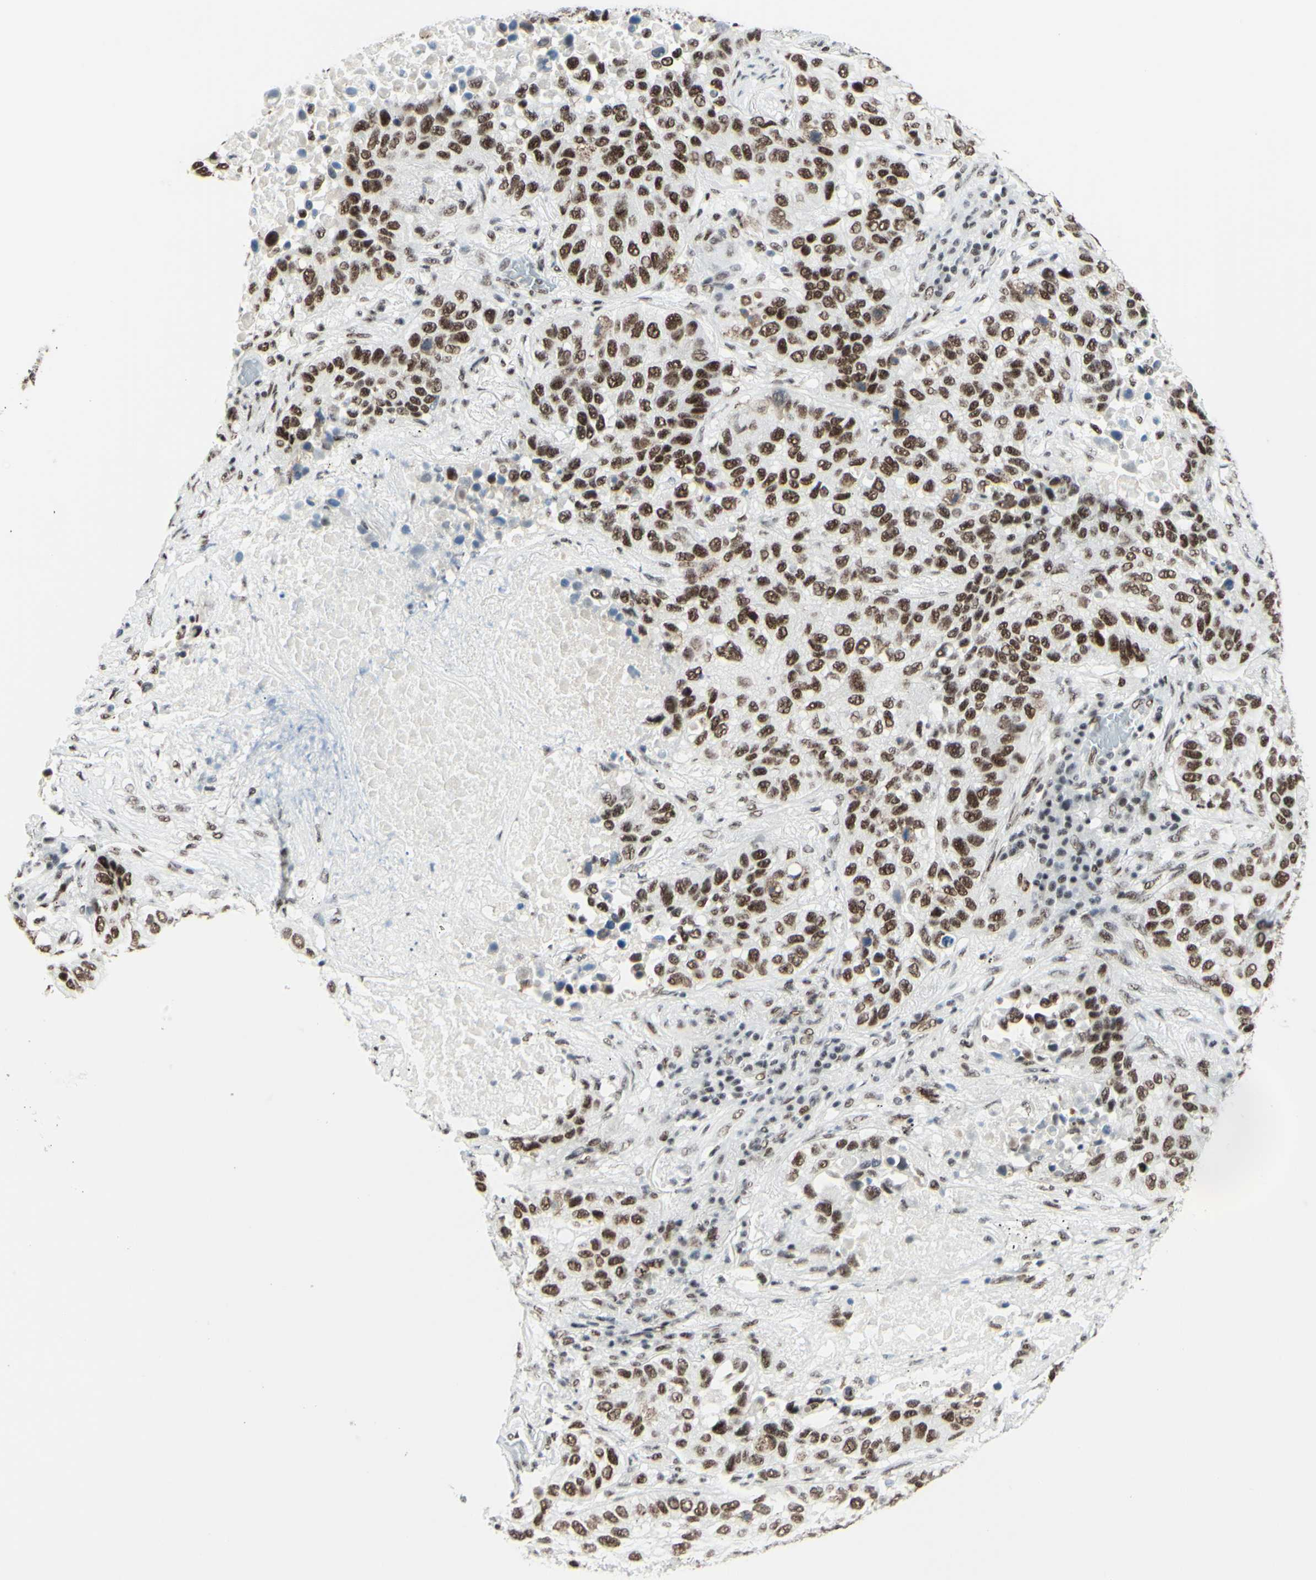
{"staining": {"intensity": "strong", "quantity": ">75%", "location": "nuclear"}, "tissue": "lung cancer", "cell_type": "Tumor cells", "image_type": "cancer", "snomed": [{"axis": "morphology", "description": "Squamous cell carcinoma, NOS"}, {"axis": "topography", "description": "Lung"}], "caption": "Protein analysis of lung cancer (squamous cell carcinoma) tissue demonstrates strong nuclear expression in approximately >75% of tumor cells.", "gene": "WTAP", "patient": {"sex": "male", "age": 57}}